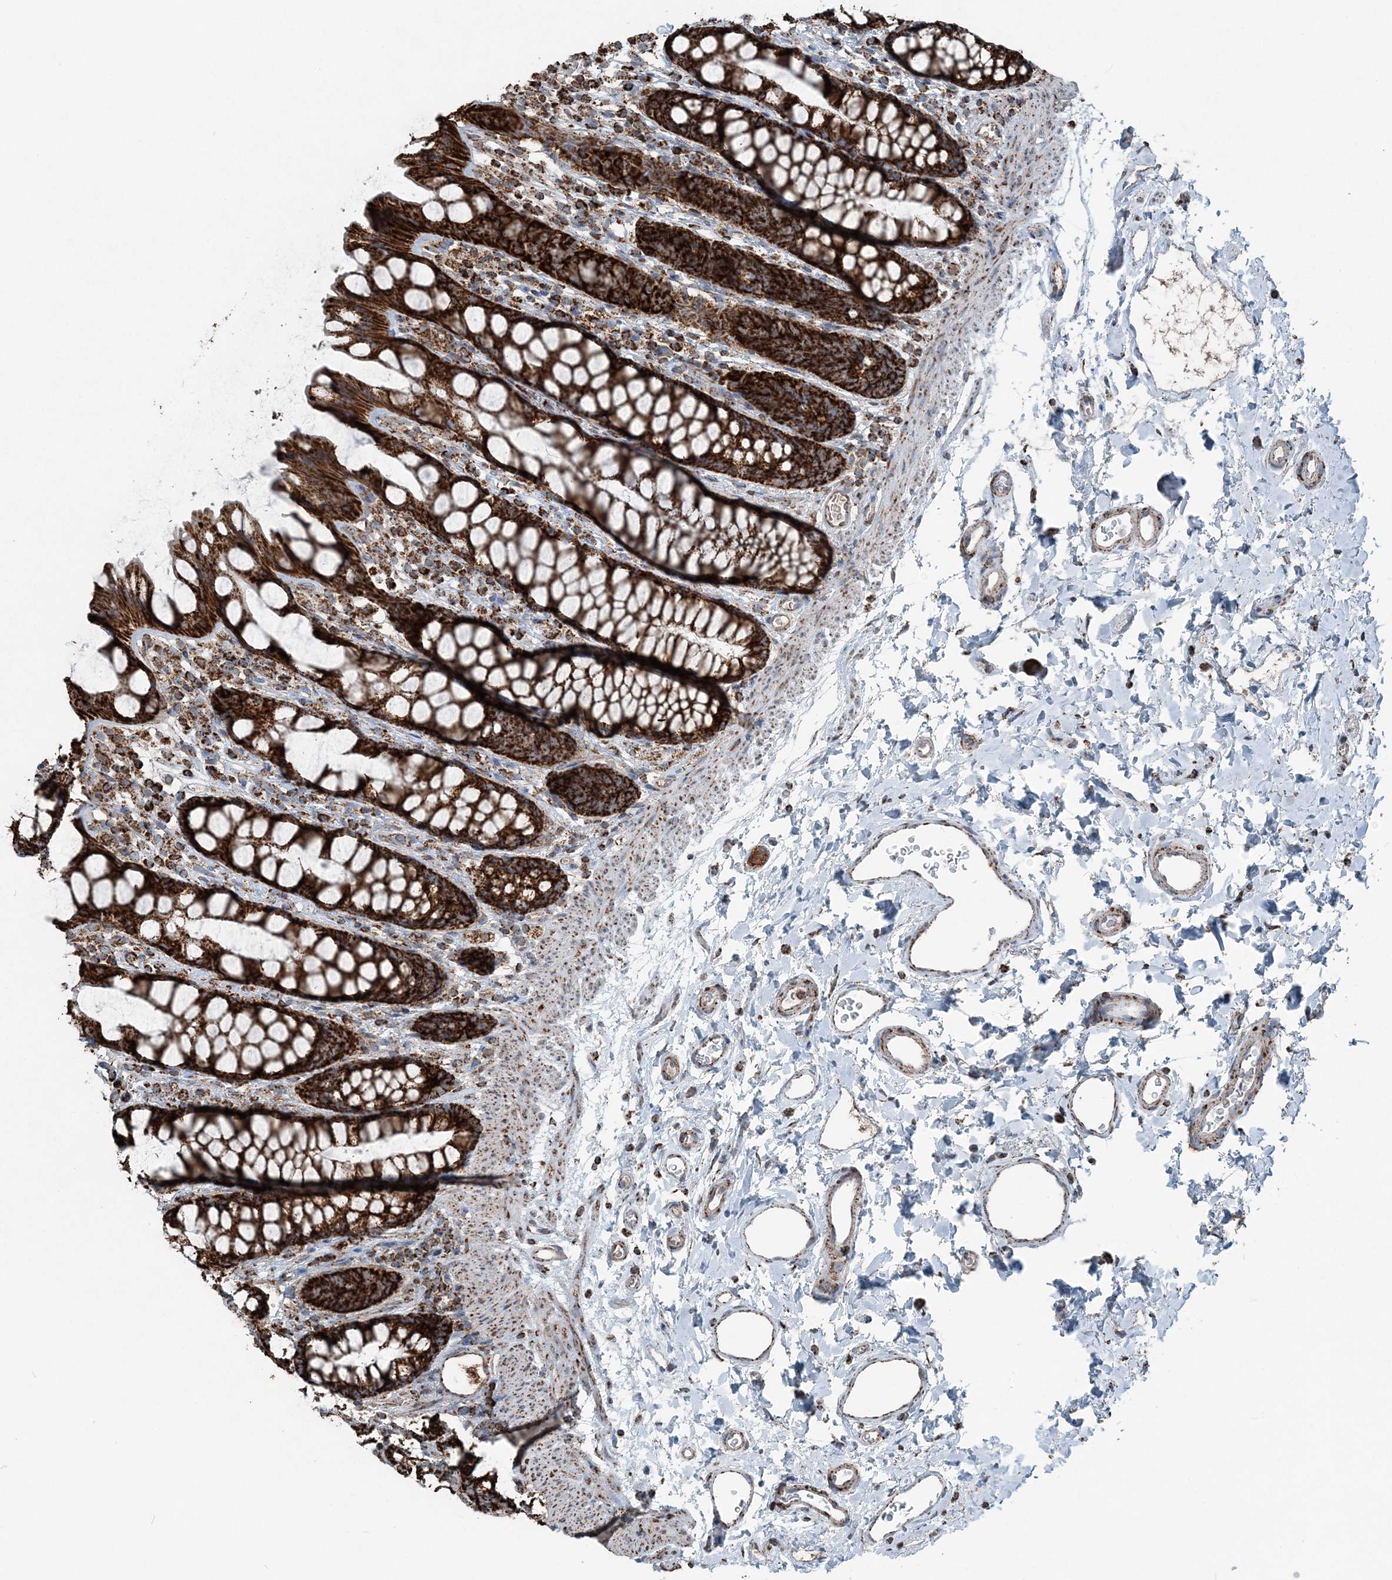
{"staining": {"intensity": "strong", "quantity": ">75%", "location": "cytoplasmic/membranous"}, "tissue": "rectum", "cell_type": "Glandular cells", "image_type": "normal", "snomed": [{"axis": "morphology", "description": "Normal tissue, NOS"}, {"axis": "topography", "description": "Rectum"}], "caption": "IHC image of unremarkable rectum: human rectum stained using IHC exhibits high levels of strong protein expression localized specifically in the cytoplasmic/membranous of glandular cells, appearing as a cytoplasmic/membranous brown color.", "gene": "SUCLG1", "patient": {"sex": "female", "age": 65}}